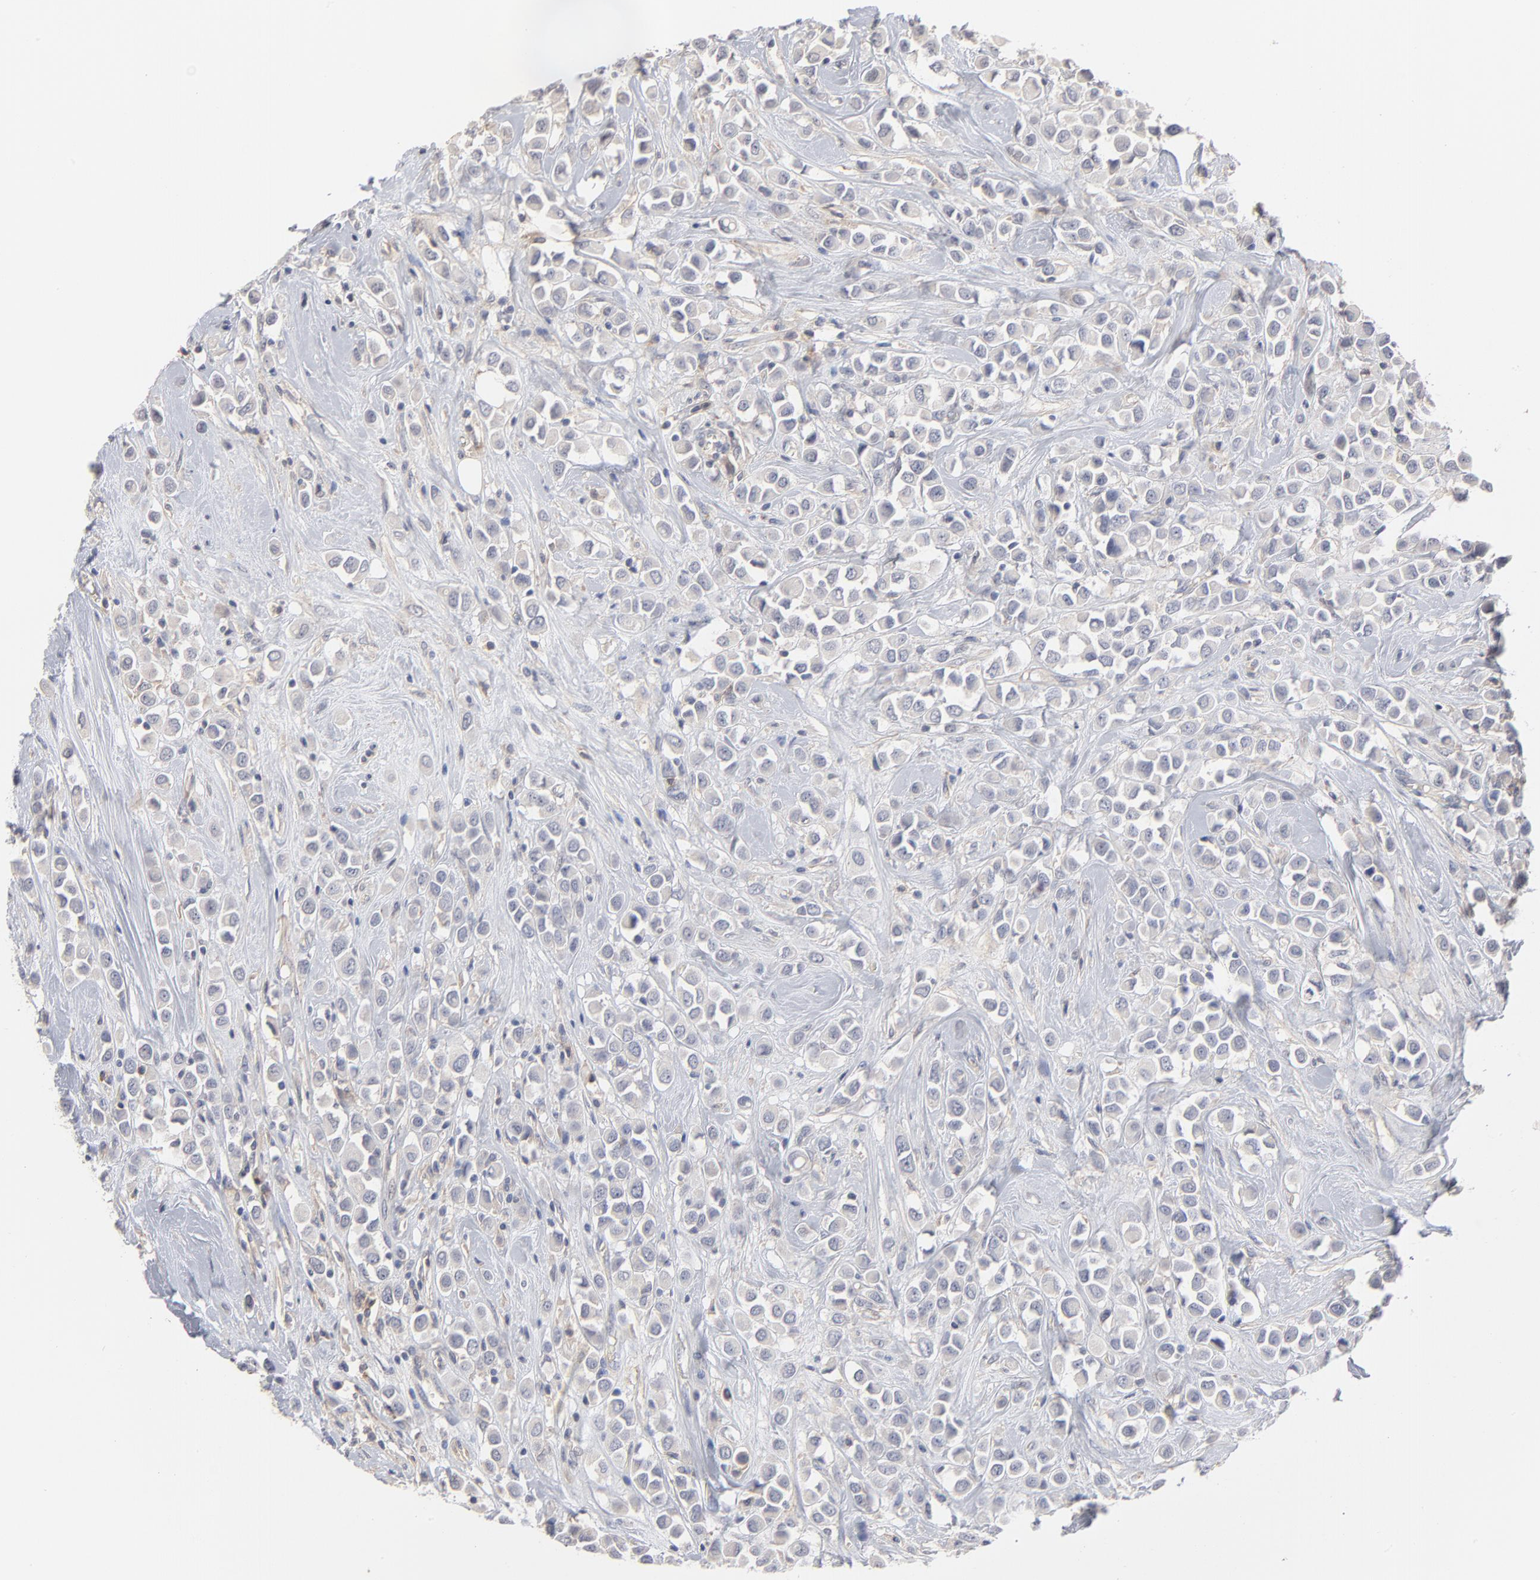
{"staining": {"intensity": "weak", "quantity": "<25%", "location": "cytoplasmic/membranous"}, "tissue": "breast cancer", "cell_type": "Tumor cells", "image_type": "cancer", "snomed": [{"axis": "morphology", "description": "Duct carcinoma"}, {"axis": "topography", "description": "Breast"}], "caption": "Immunohistochemistry (IHC) image of breast intraductal carcinoma stained for a protein (brown), which exhibits no expression in tumor cells. The staining was performed using DAB (3,3'-diaminobenzidine) to visualize the protein expression in brown, while the nuclei were stained in blue with hematoxylin (Magnification: 20x).", "gene": "SLC16A1", "patient": {"sex": "female", "age": 61}}